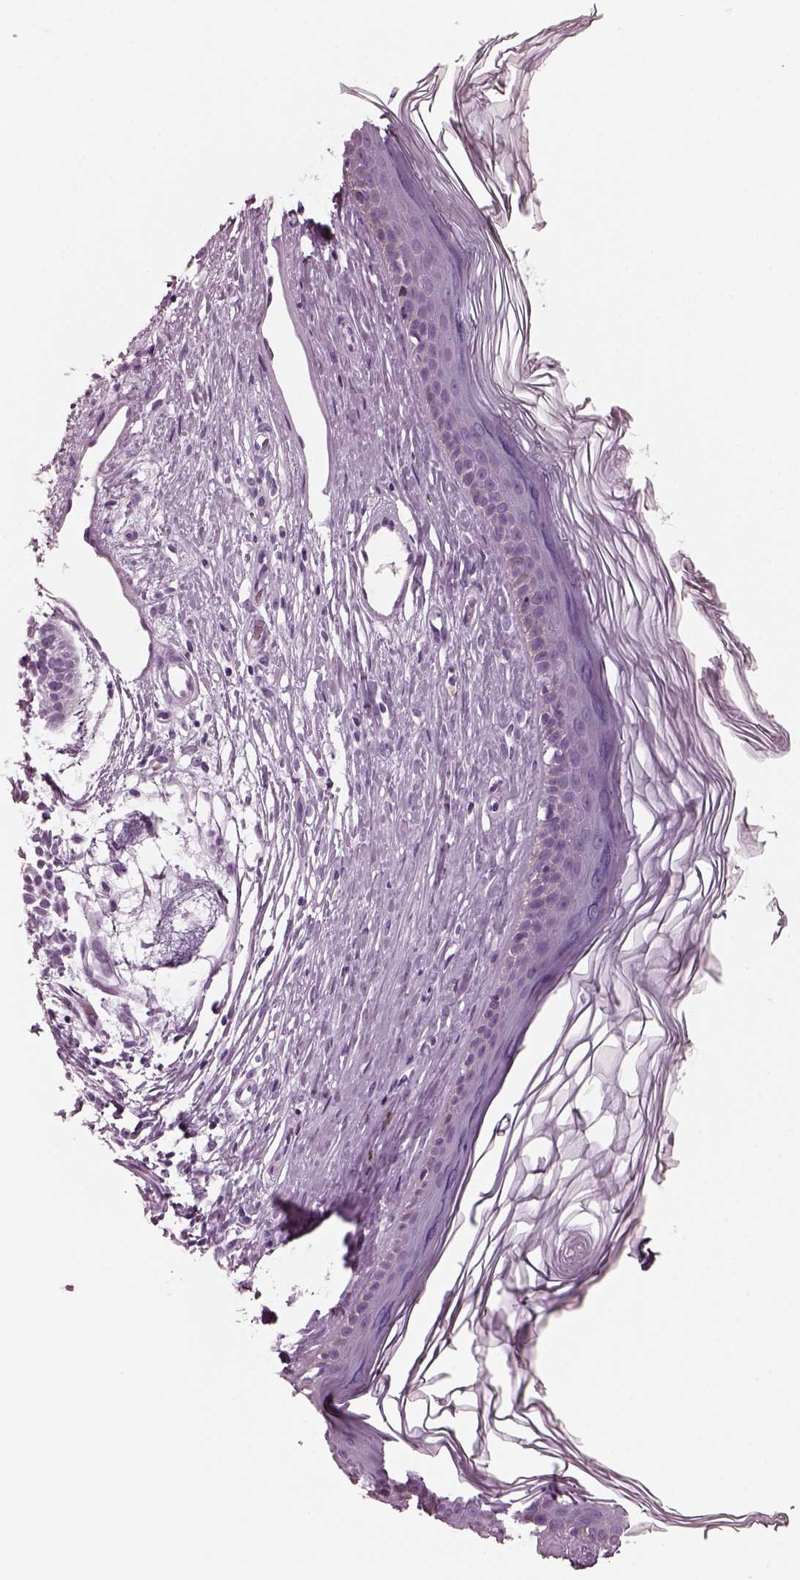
{"staining": {"intensity": "negative", "quantity": "none", "location": "none"}, "tissue": "skin cancer", "cell_type": "Tumor cells", "image_type": "cancer", "snomed": [{"axis": "morphology", "description": "Basal cell carcinoma"}, {"axis": "topography", "description": "Skin"}], "caption": "DAB (3,3'-diaminobenzidine) immunohistochemical staining of basal cell carcinoma (skin) displays no significant positivity in tumor cells. (DAB IHC, high magnification).", "gene": "RCVRN", "patient": {"sex": "male", "age": 85}}